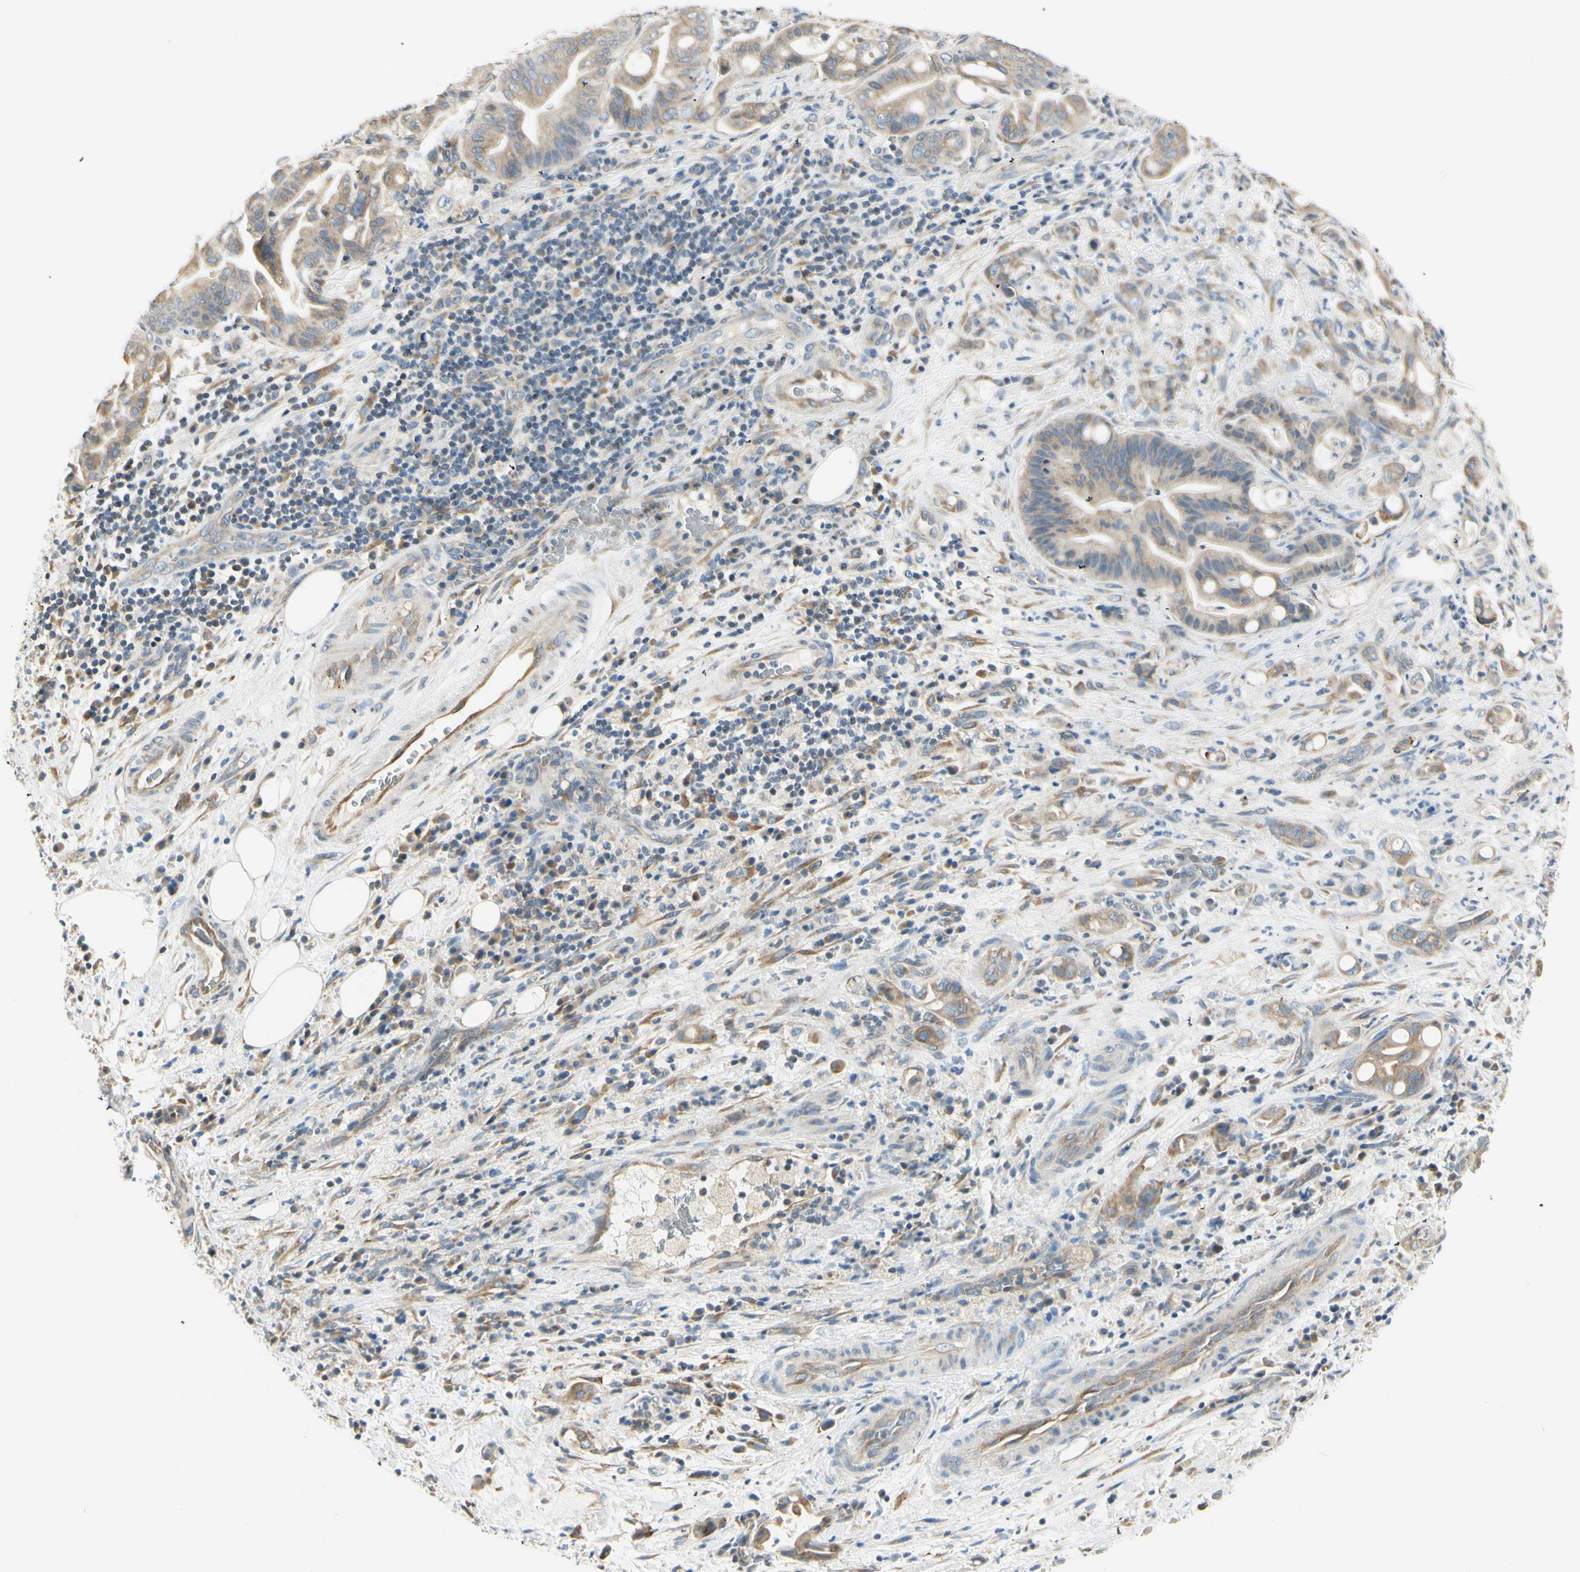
{"staining": {"intensity": "weak", "quantity": ">75%", "location": "cytoplasmic/membranous"}, "tissue": "liver cancer", "cell_type": "Tumor cells", "image_type": "cancer", "snomed": [{"axis": "morphology", "description": "Cholangiocarcinoma"}, {"axis": "topography", "description": "Liver"}], "caption": "Liver cholangiocarcinoma tissue exhibits weak cytoplasmic/membranous expression in approximately >75% of tumor cells, visualized by immunohistochemistry.", "gene": "IGDCC4", "patient": {"sex": "female", "age": 68}}